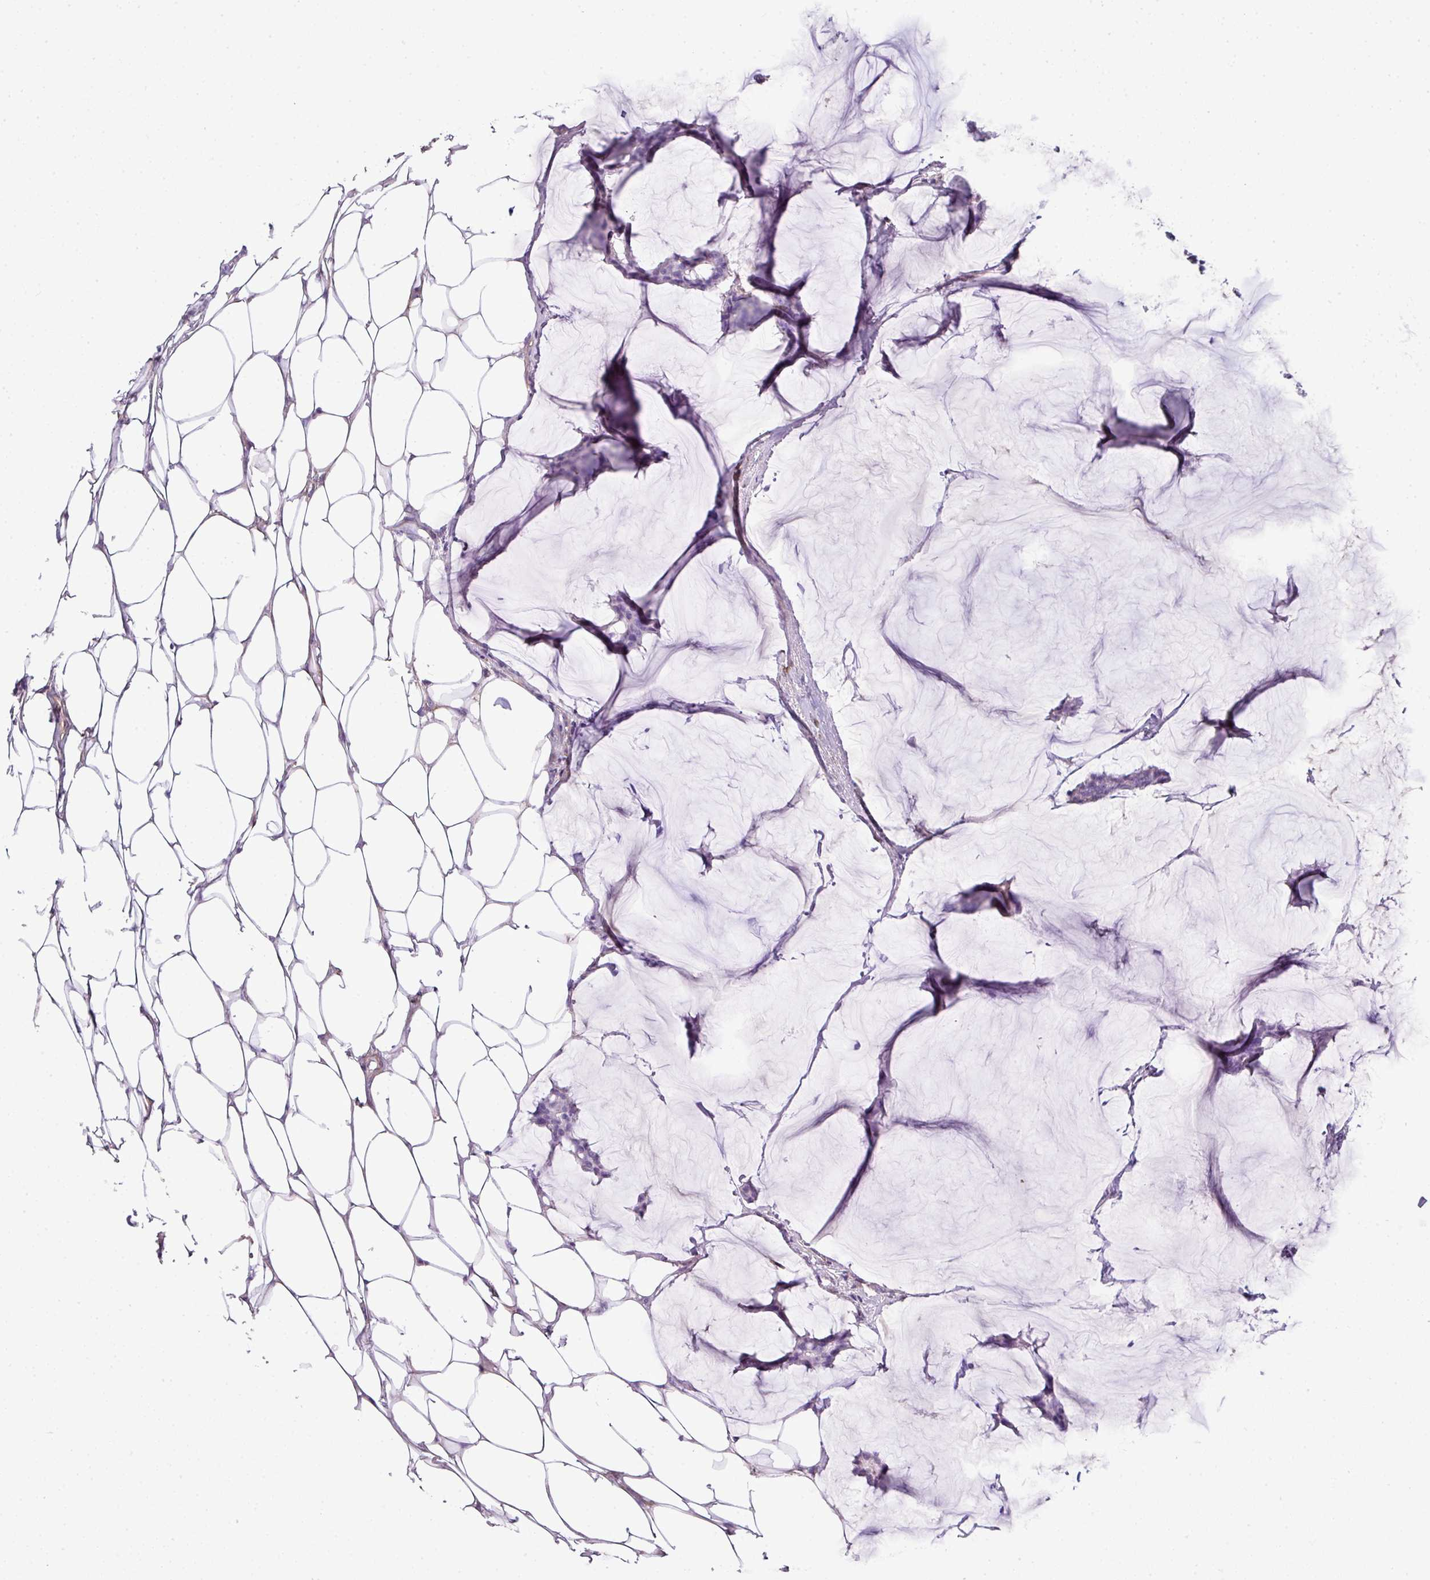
{"staining": {"intensity": "negative", "quantity": "none", "location": "none"}, "tissue": "breast cancer", "cell_type": "Tumor cells", "image_type": "cancer", "snomed": [{"axis": "morphology", "description": "Duct carcinoma"}, {"axis": "topography", "description": "Breast"}], "caption": "Breast intraductal carcinoma was stained to show a protein in brown. There is no significant positivity in tumor cells.", "gene": "PARD6G", "patient": {"sex": "female", "age": 93}}